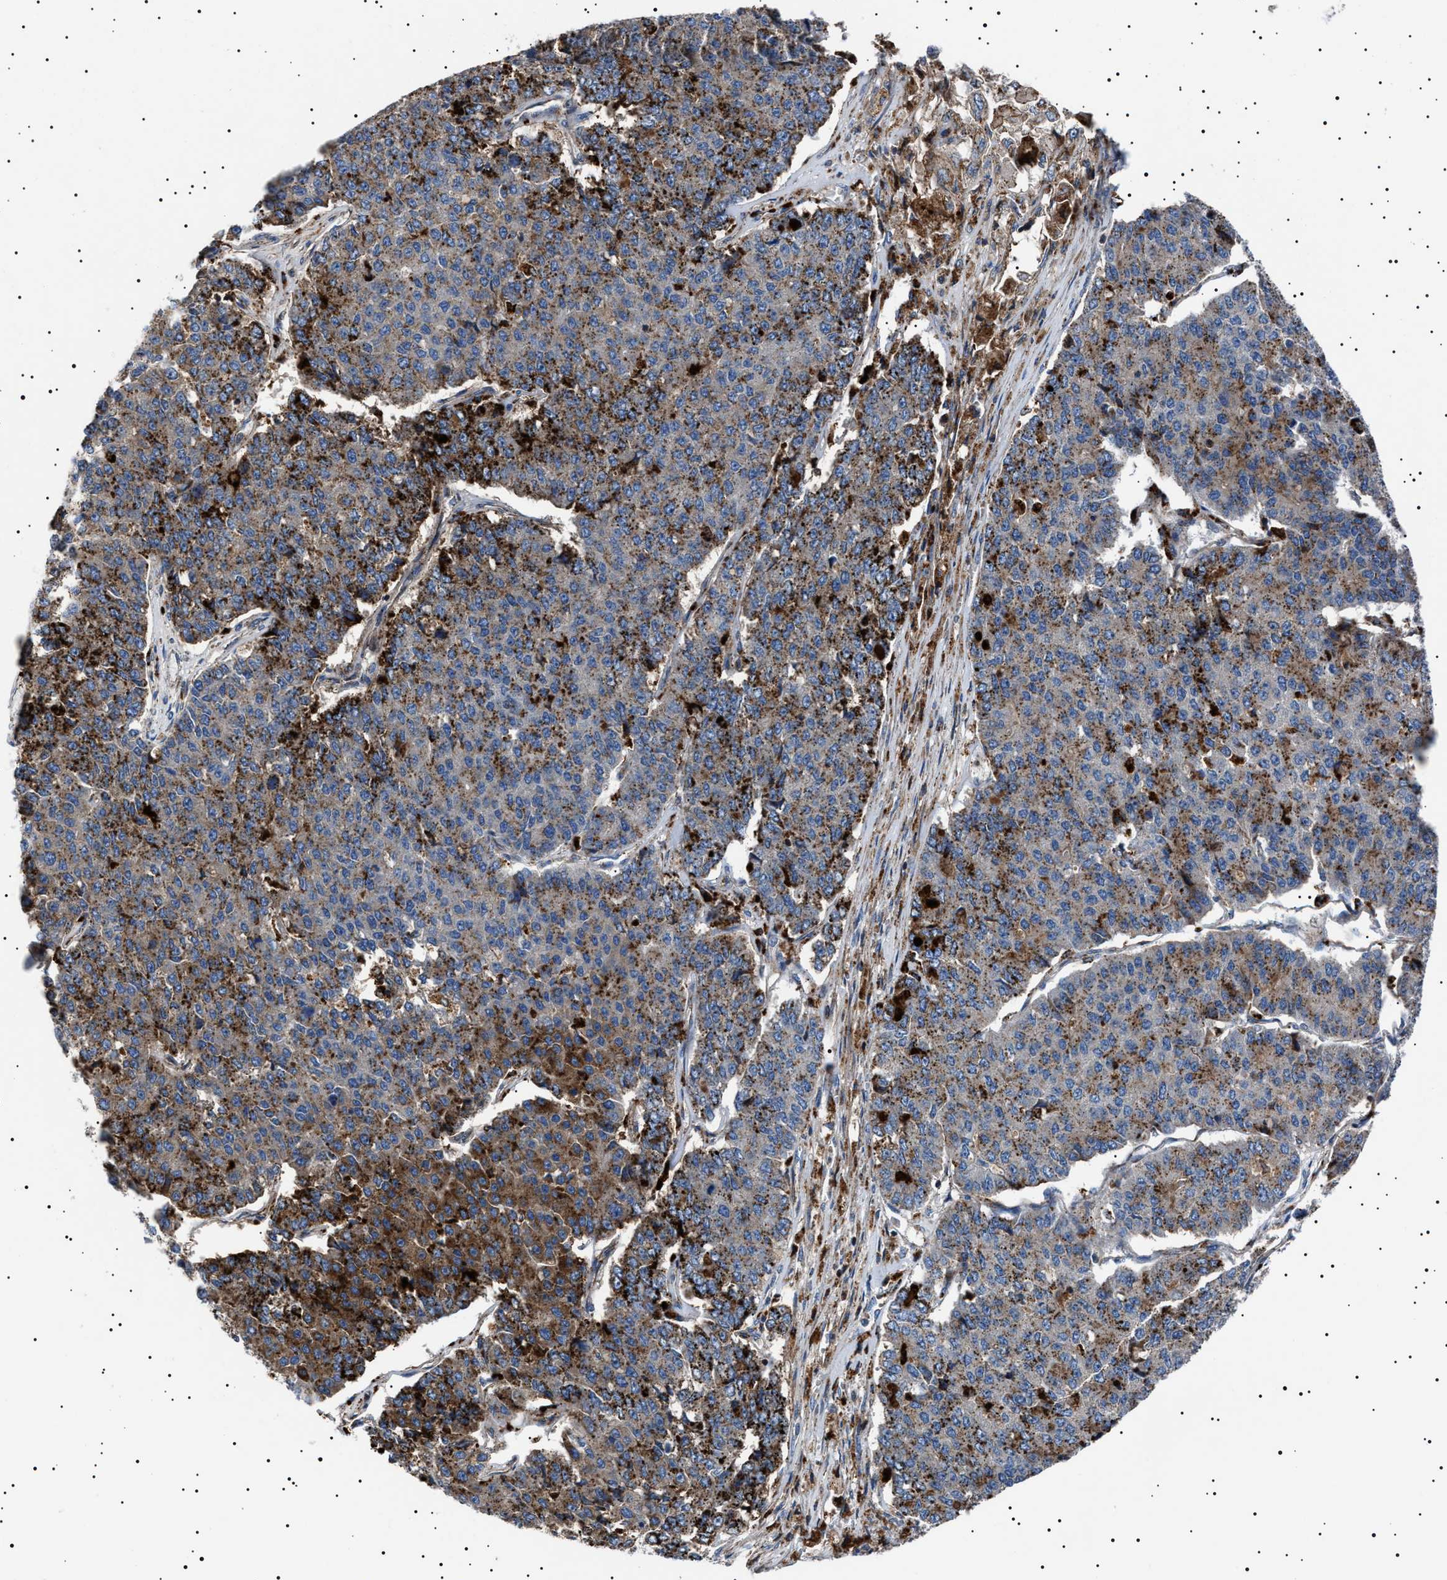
{"staining": {"intensity": "strong", "quantity": ">75%", "location": "cytoplasmic/membranous"}, "tissue": "pancreatic cancer", "cell_type": "Tumor cells", "image_type": "cancer", "snomed": [{"axis": "morphology", "description": "Adenocarcinoma, NOS"}, {"axis": "topography", "description": "Pancreas"}], "caption": "Protein expression analysis of pancreatic adenocarcinoma reveals strong cytoplasmic/membranous positivity in approximately >75% of tumor cells.", "gene": "NEU1", "patient": {"sex": "male", "age": 50}}